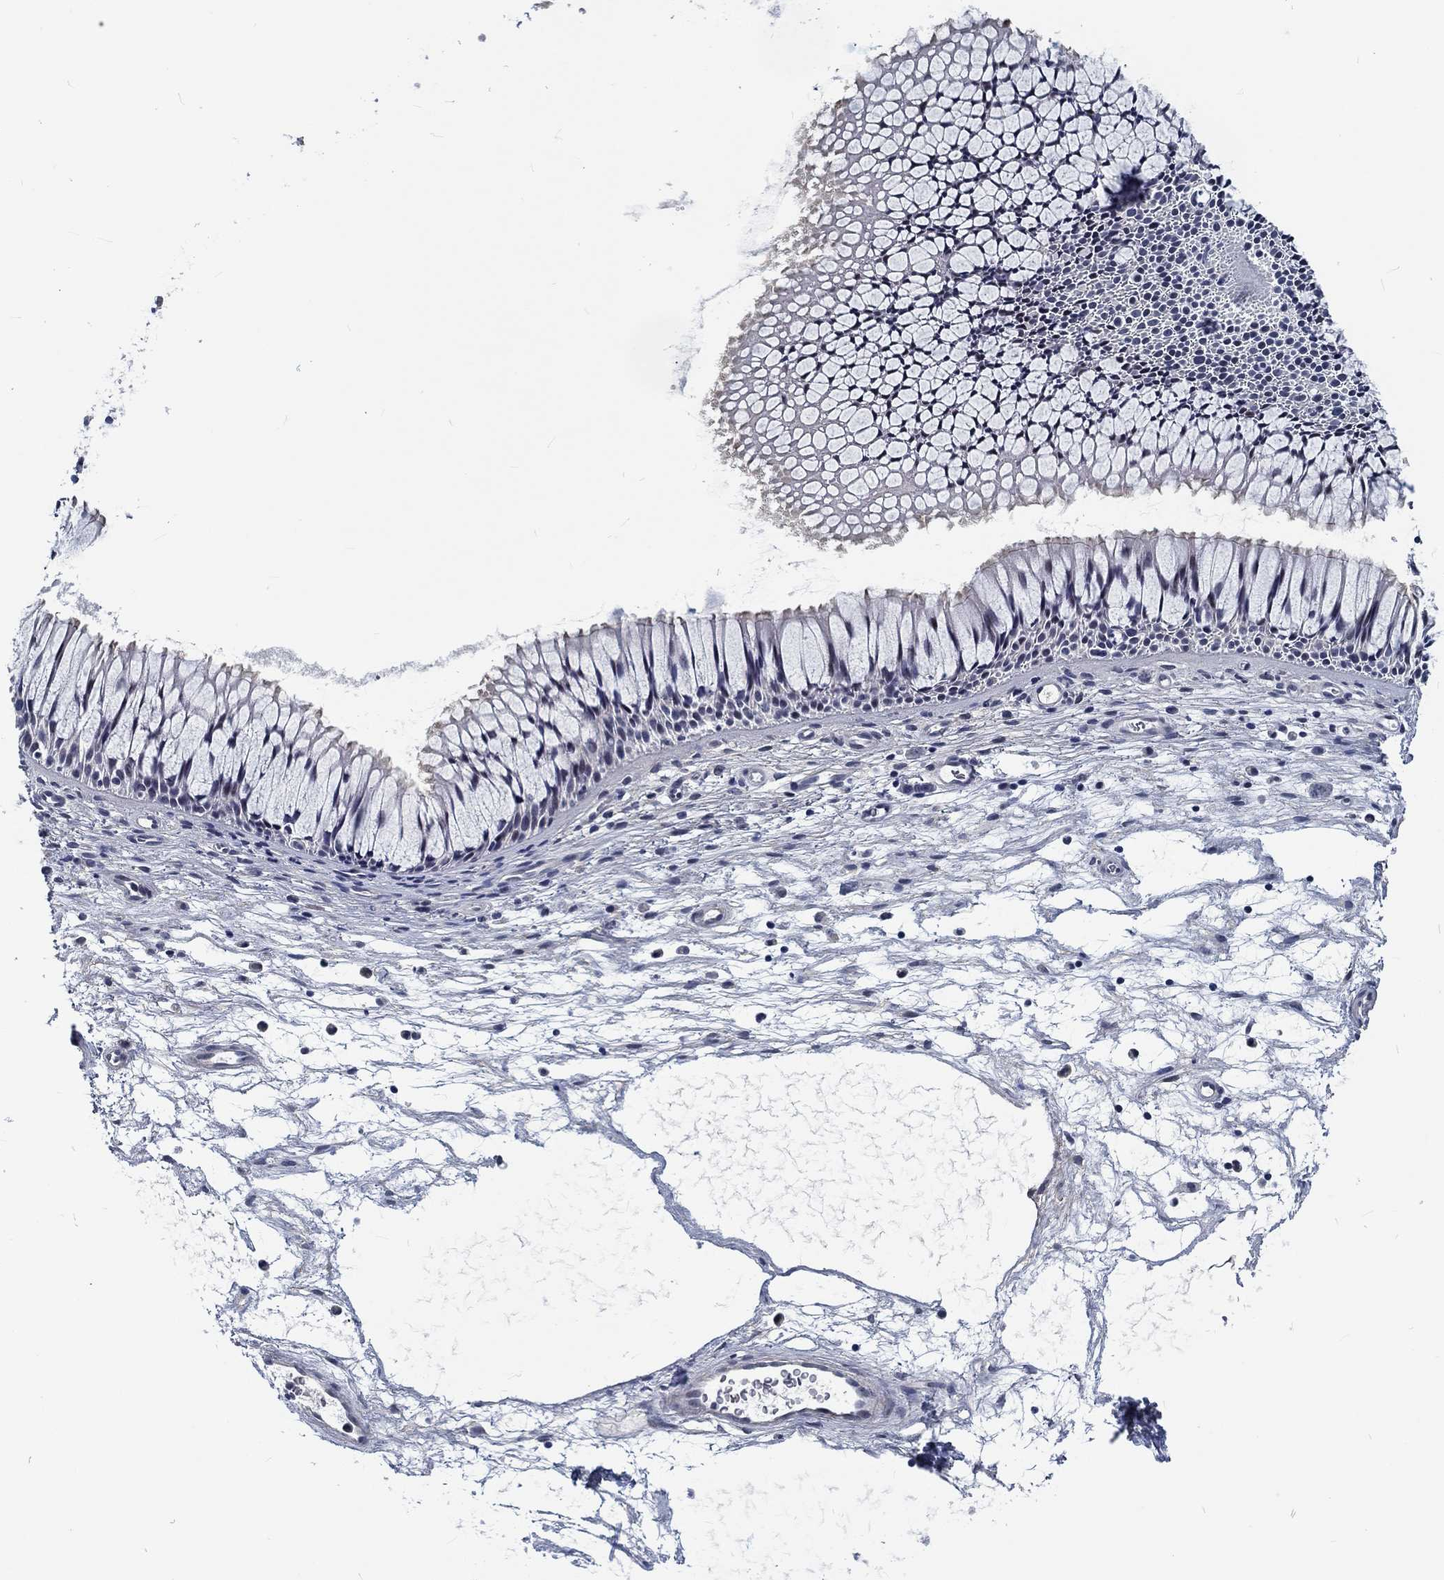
{"staining": {"intensity": "negative", "quantity": "none", "location": "none"}, "tissue": "nasopharynx", "cell_type": "Respiratory epithelial cells", "image_type": "normal", "snomed": [{"axis": "morphology", "description": "Normal tissue, NOS"}, {"axis": "topography", "description": "Nasopharynx"}], "caption": "A photomicrograph of human nasopharynx is negative for staining in respiratory epithelial cells. (Stains: DAB (3,3'-diaminobenzidine) IHC with hematoxylin counter stain, Microscopy: brightfield microscopy at high magnification).", "gene": "MYBPC1", "patient": {"sex": "male", "age": 51}}